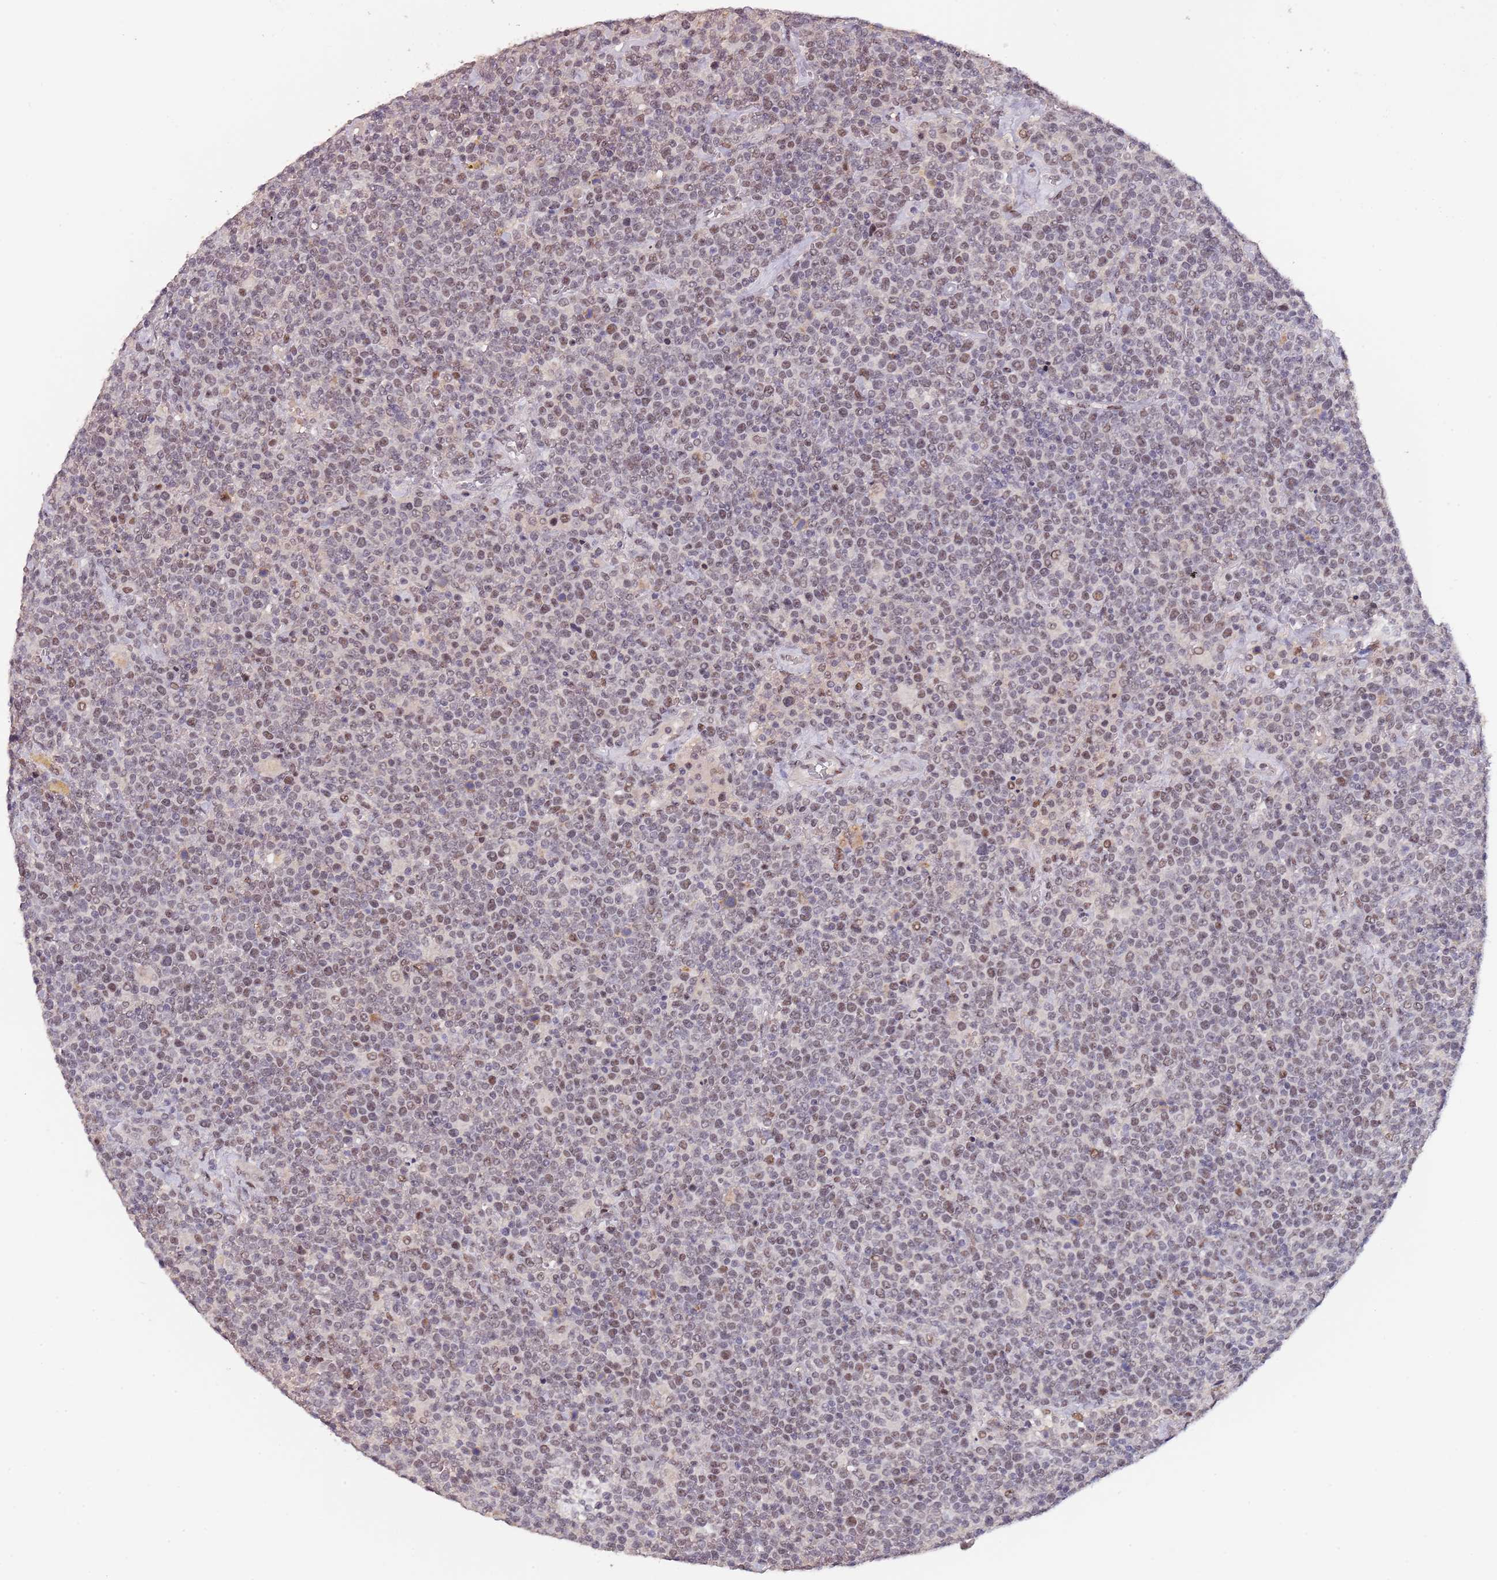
{"staining": {"intensity": "moderate", "quantity": "25%-75%", "location": "nuclear"}, "tissue": "lymphoma", "cell_type": "Tumor cells", "image_type": "cancer", "snomed": [{"axis": "morphology", "description": "Malignant lymphoma, non-Hodgkin's type, High grade"}, {"axis": "topography", "description": "Lymph node"}], "caption": "DAB (3,3'-diaminobenzidine) immunohistochemical staining of high-grade malignant lymphoma, non-Hodgkin's type reveals moderate nuclear protein expression in approximately 25%-75% of tumor cells. Nuclei are stained in blue.", "gene": "CIZ1", "patient": {"sex": "male", "age": 61}}